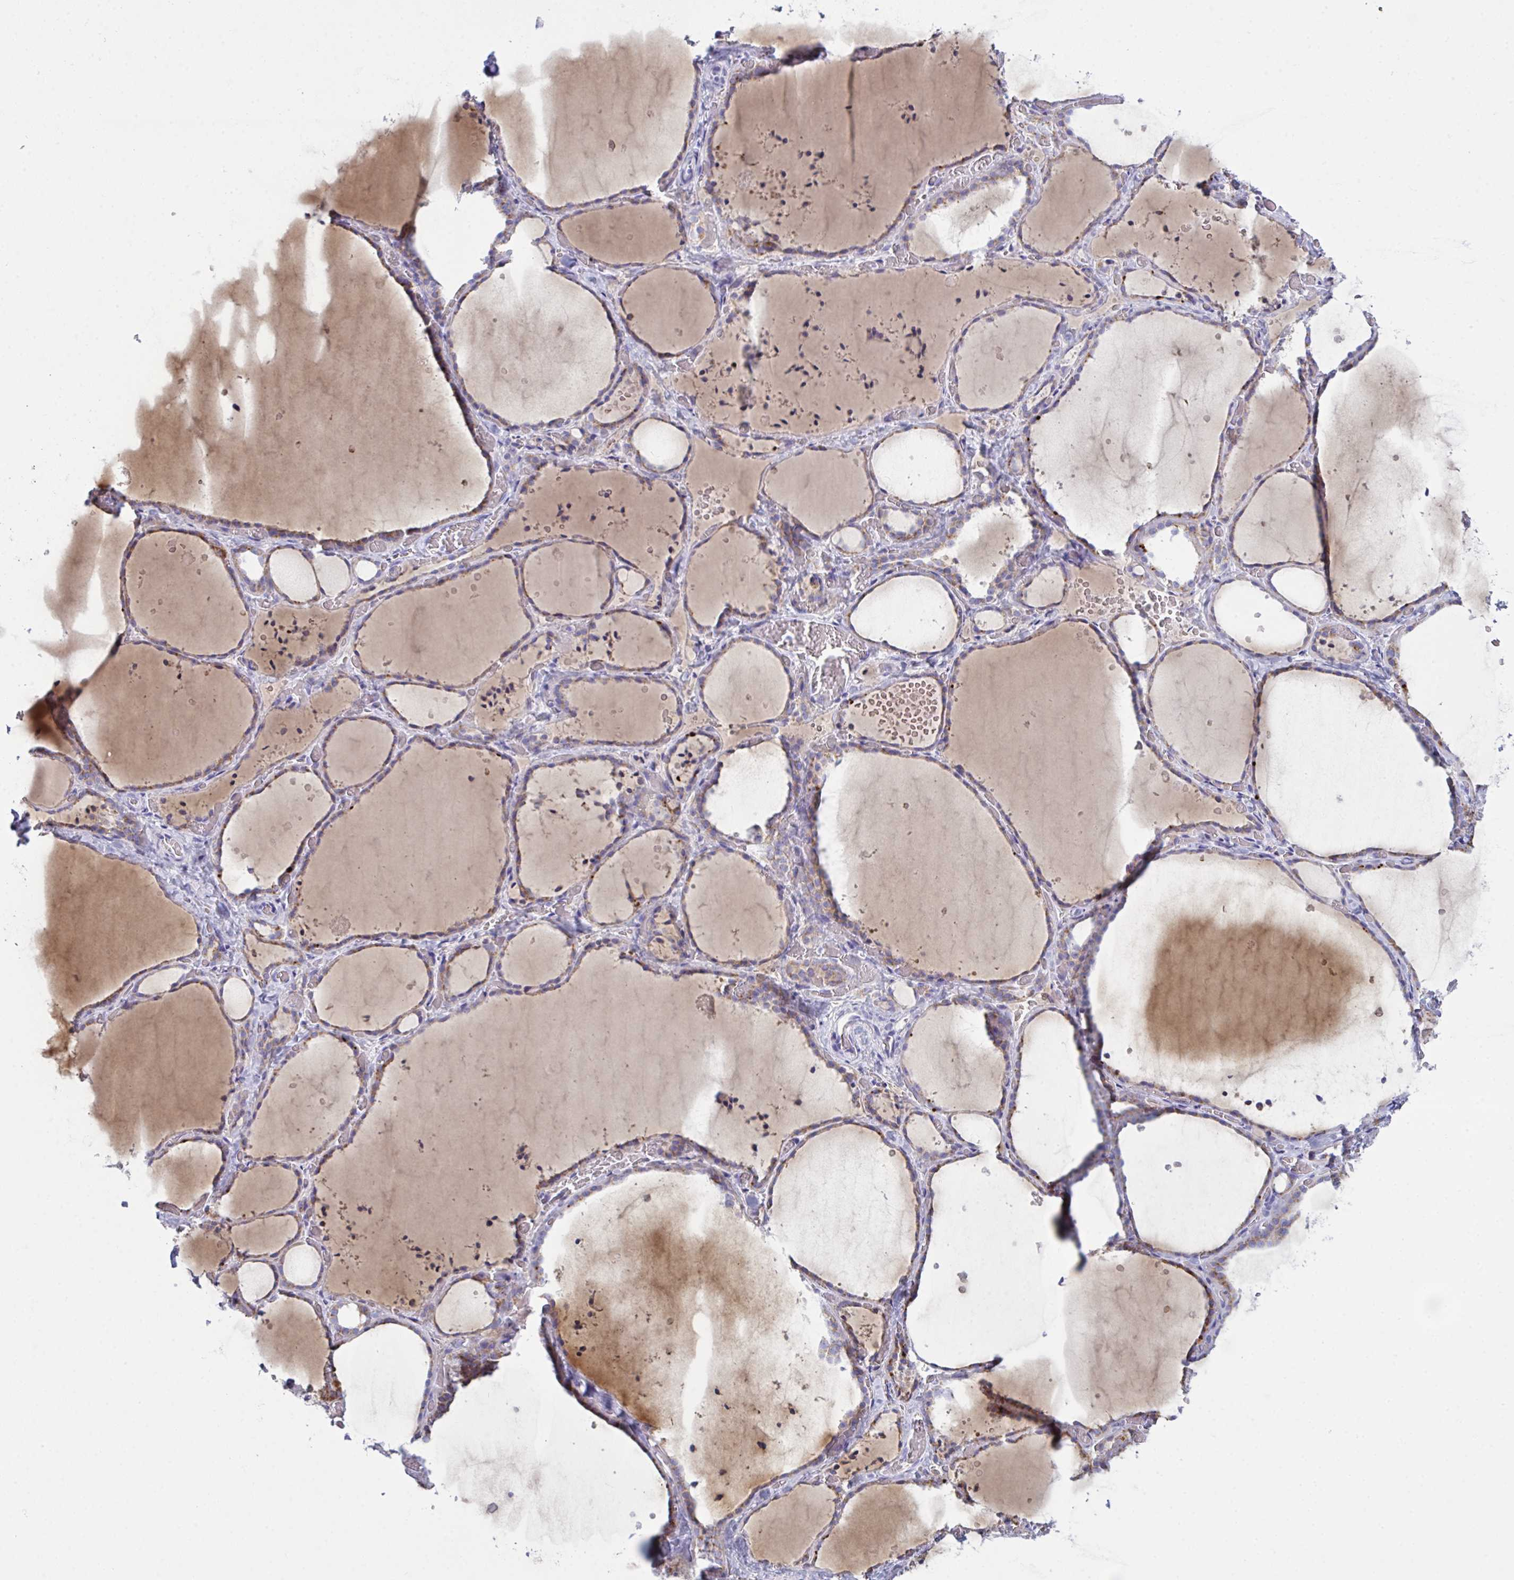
{"staining": {"intensity": "moderate", "quantity": ">75%", "location": "cytoplasmic/membranous"}, "tissue": "thyroid gland", "cell_type": "Glandular cells", "image_type": "normal", "snomed": [{"axis": "morphology", "description": "Normal tissue, NOS"}, {"axis": "topography", "description": "Thyroid gland"}], "caption": "Immunohistochemistry (IHC) histopathology image of normal human thyroid gland stained for a protein (brown), which reveals medium levels of moderate cytoplasmic/membranous expression in about >75% of glandular cells.", "gene": "BBS1", "patient": {"sex": "female", "age": 36}}